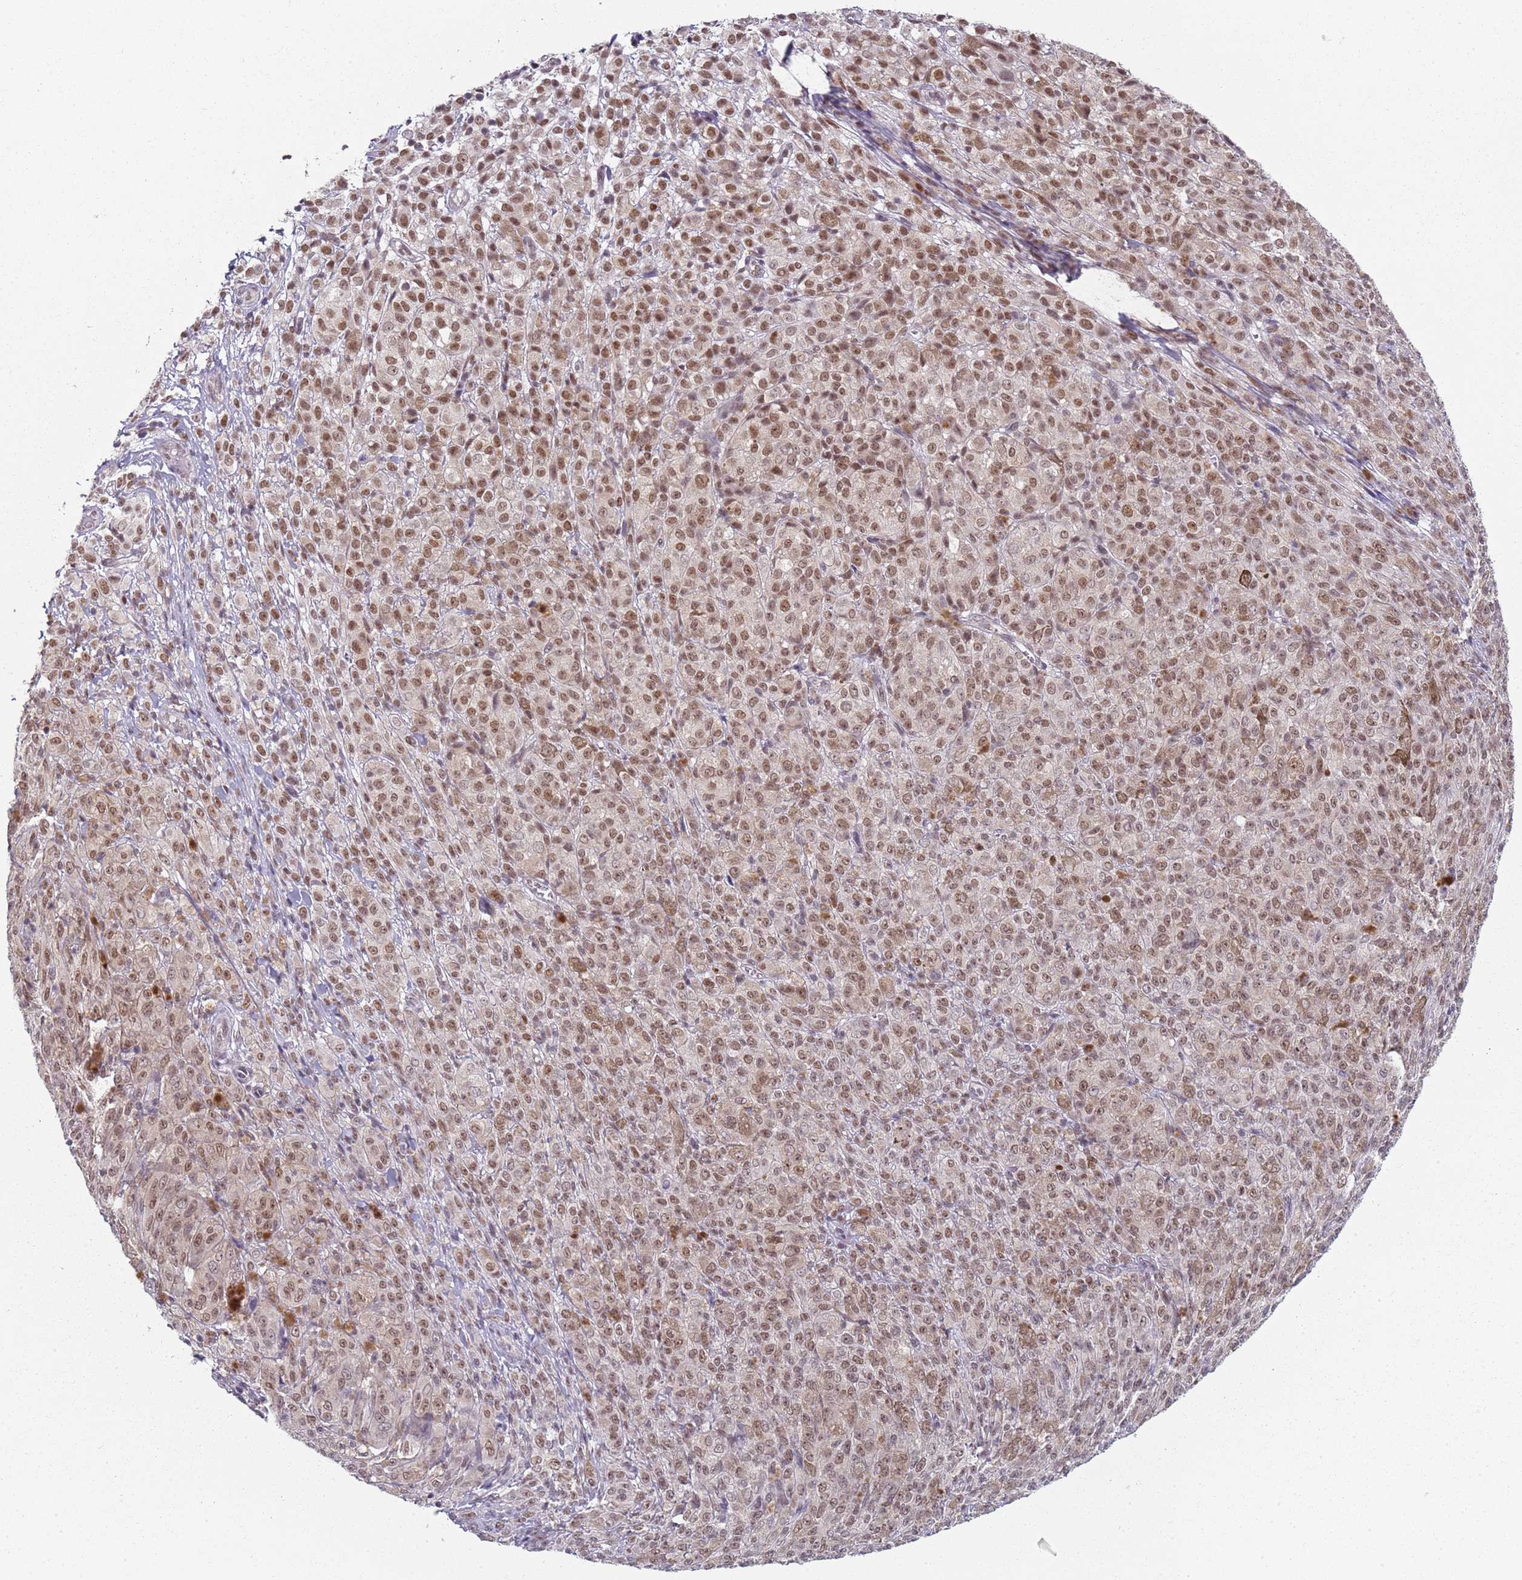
{"staining": {"intensity": "moderate", "quantity": ">75%", "location": "nuclear"}, "tissue": "melanoma", "cell_type": "Tumor cells", "image_type": "cancer", "snomed": [{"axis": "morphology", "description": "Malignant melanoma, NOS"}, {"axis": "topography", "description": "Skin"}], "caption": "A medium amount of moderate nuclear staining is seen in approximately >75% of tumor cells in melanoma tissue. Immunohistochemistry stains the protein in brown and the nuclei are stained blue.", "gene": "SMARCAL1", "patient": {"sex": "female", "age": 52}}